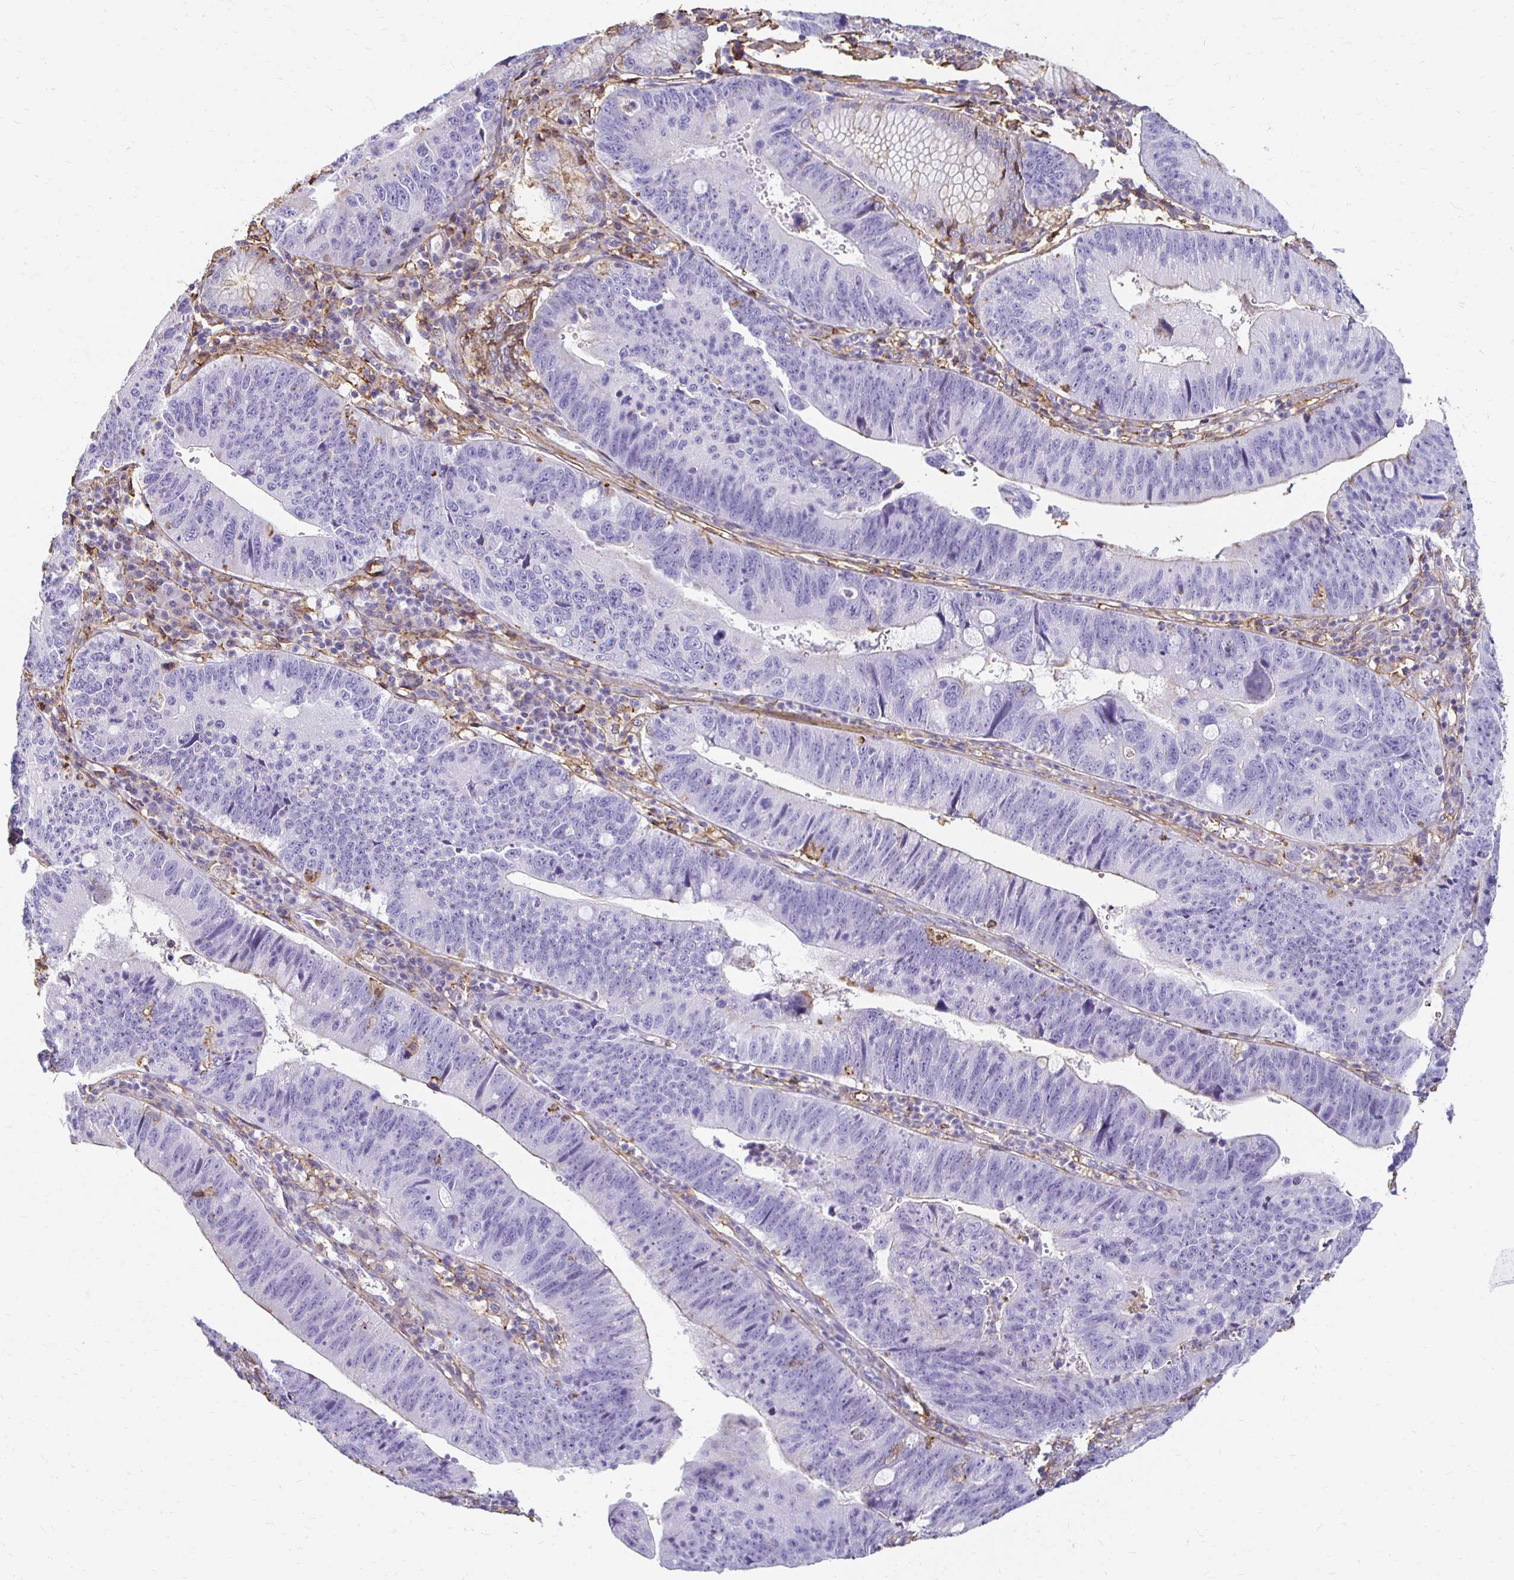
{"staining": {"intensity": "negative", "quantity": "none", "location": "none"}, "tissue": "stomach cancer", "cell_type": "Tumor cells", "image_type": "cancer", "snomed": [{"axis": "morphology", "description": "Adenocarcinoma, NOS"}, {"axis": "topography", "description": "Stomach"}], "caption": "Adenocarcinoma (stomach) was stained to show a protein in brown. There is no significant positivity in tumor cells.", "gene": "TAS1R3", "patient": {"sex": "male", "age": 59}}